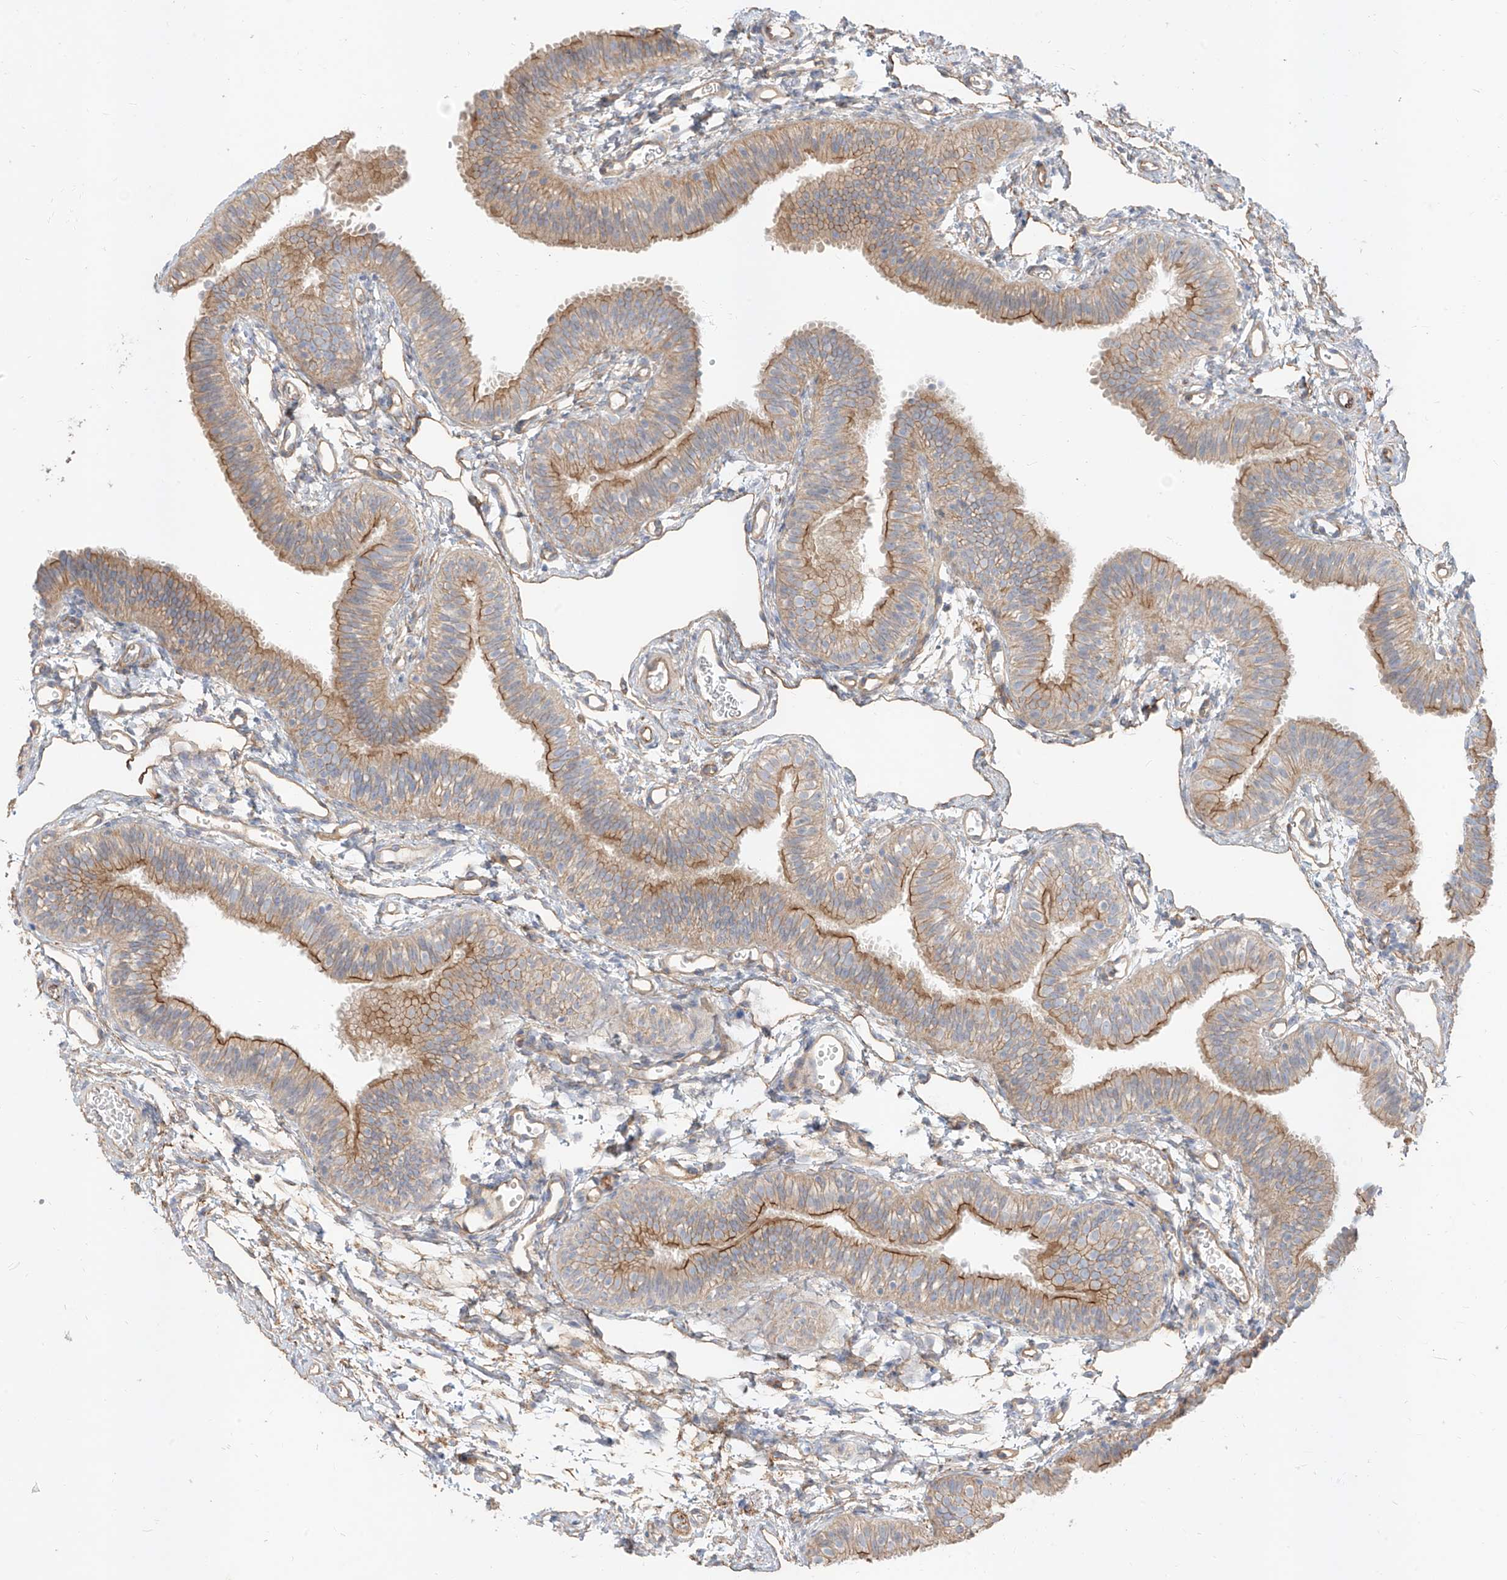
{"staining": {"intensity": "moderate", "quantity": "25%-75%", "location": "cytoplasmic/membranous"}, "tissue": "fallopian tube", "cell_type": "Glandular cells", "image_type": "normal", "snomed": [{"axis": "morphology", "description": "Normal tissue, NOS"}, {"axis": "topography", "description": "Fallopian tube"}], "caption": "DAB (3,3'-diaminobenzidine) immunohistochemical staining of unremarkable fallopian tube reveals moderate cytoplasmic/membranous protein staining in about 25%-75% of glandular cells.", "gene": "EPHX4", "patient": {"sex": "female", "age": 35}}